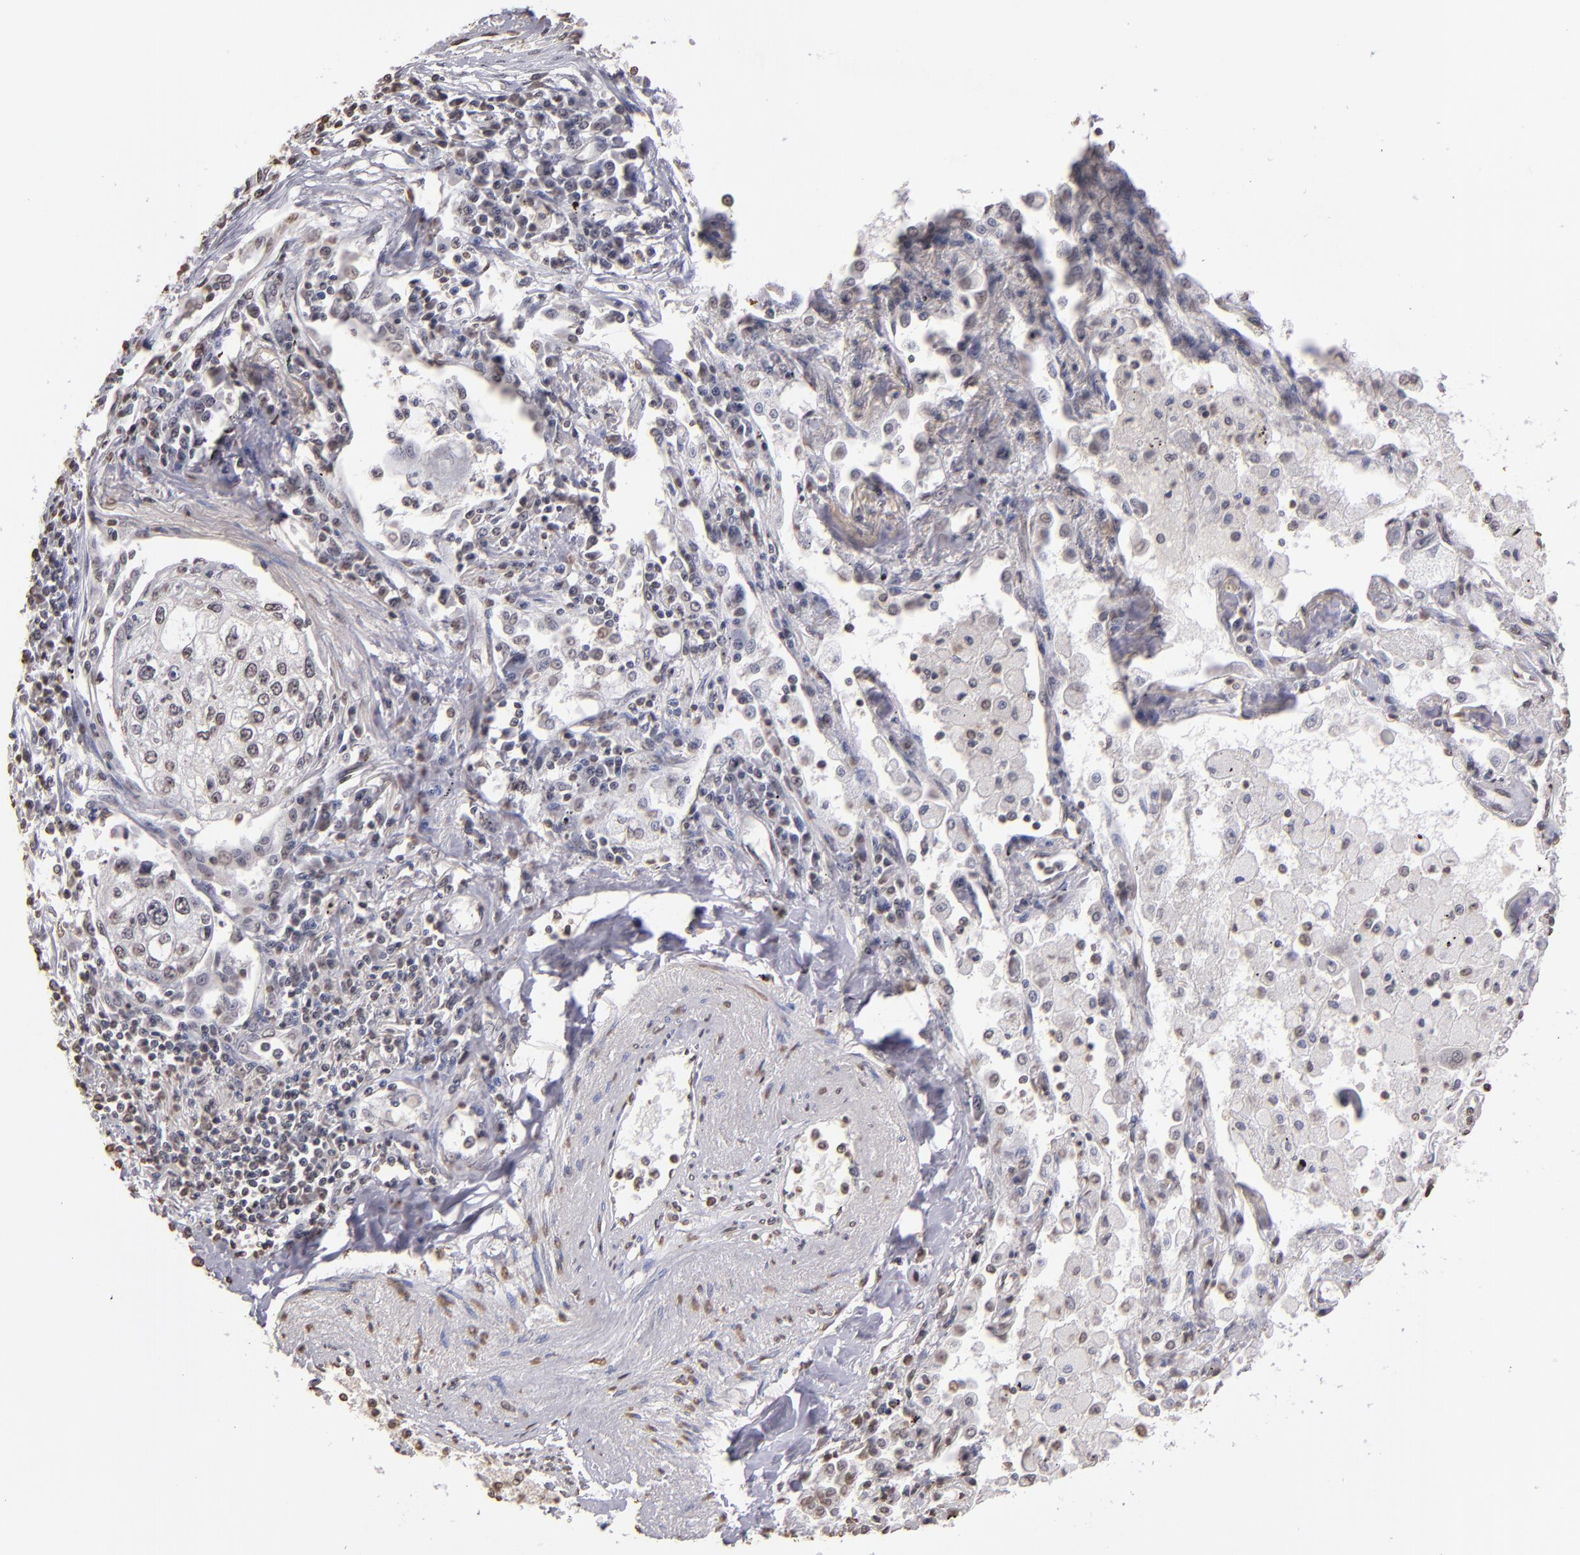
{"staining": {"intensity": "weak", "quantity": "<25%", "location": "nuclear"}, "tissue": "lung cancer", "cell_type": "Tumor cells", "image_type": "cancer", "snomed": [{"axis": "morphology", "description": "Squamous cell carcinoma, NOS"}, {"axis": "topography", "description": "Lung"}], "caption": "The histopathology image exhibits no staining of tumor cells in lung cancer (squamous cell carcinoma). (Immunohistochemistry (ihc), brightfield microscopy, high magnification).", "gene": "LBX1", "patient": {"sex": "male", "age": 75}}